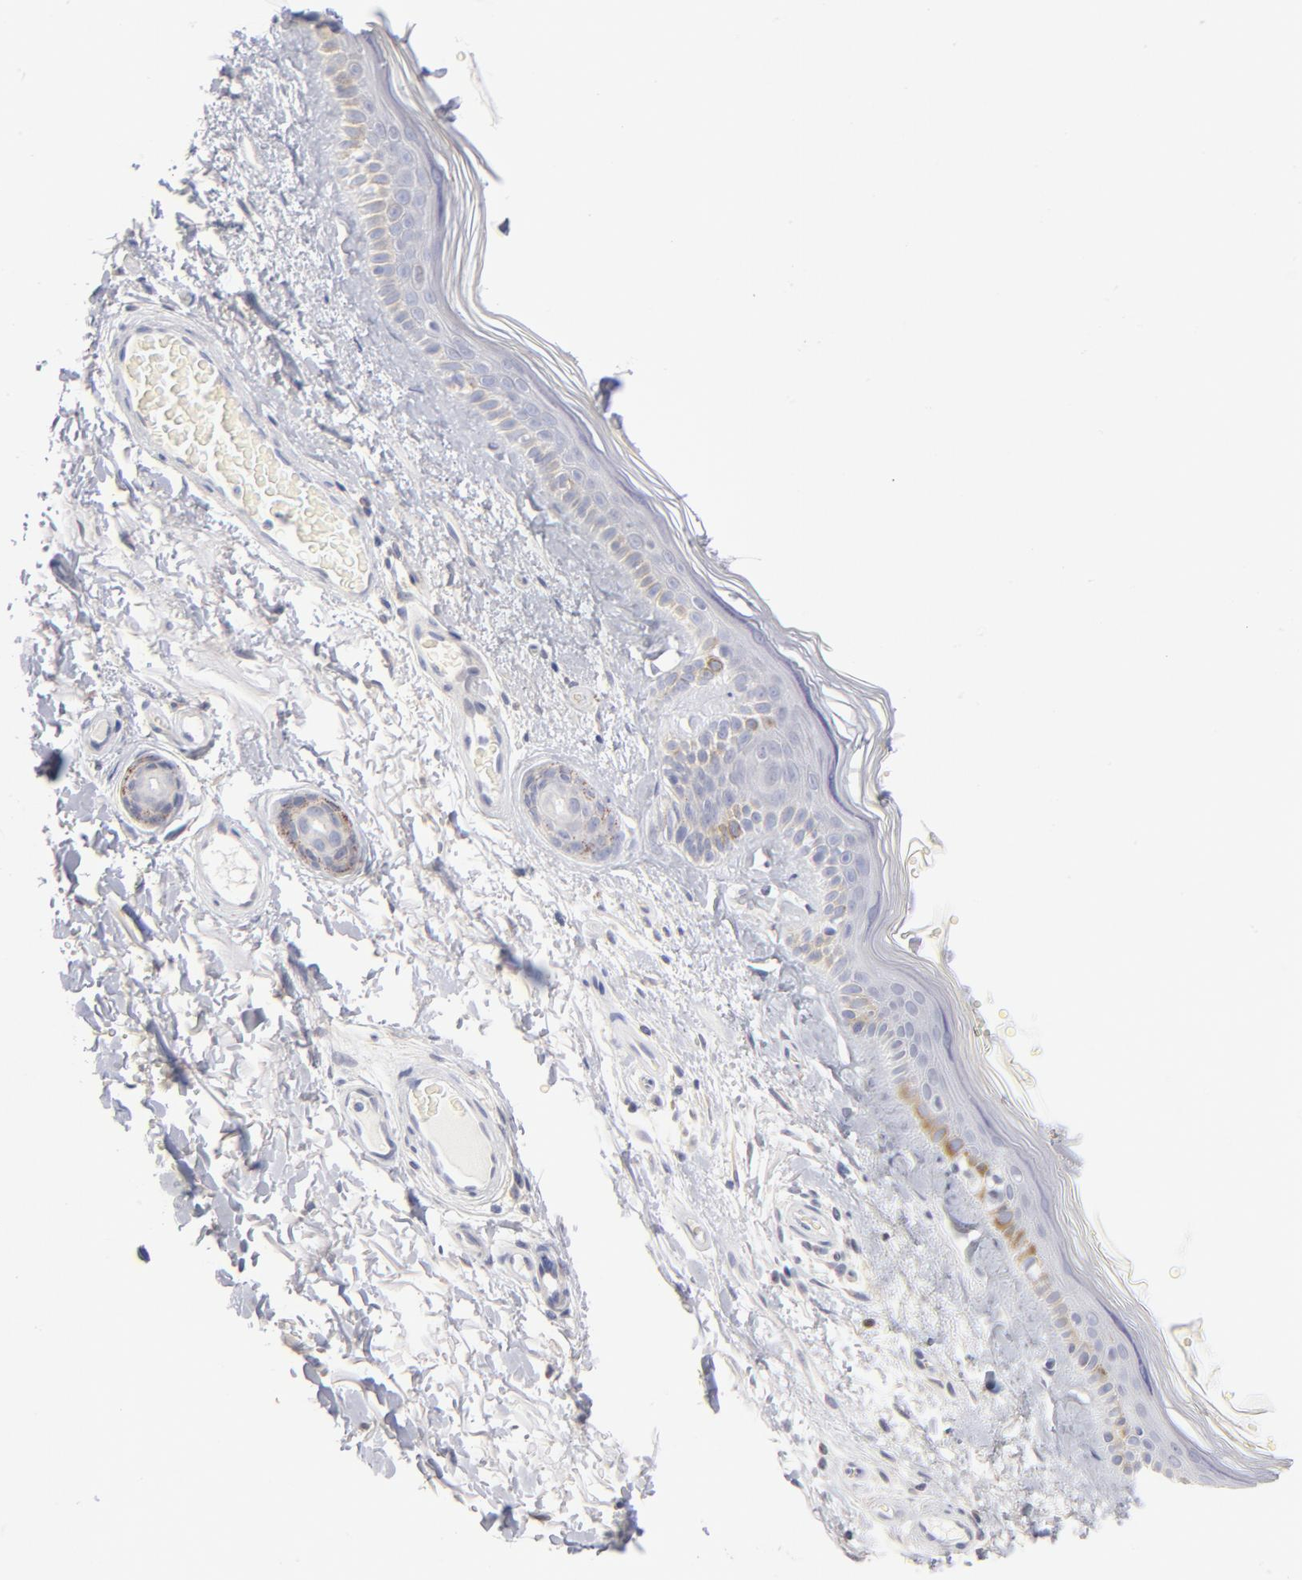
{"staining": {"intensity": "negative", "quantity": "none", "location": "none"}, "tissue": "skin", "cell_type": "Fibroblasts", "image_type": "normal", "snomed": [{"axis": "morphology", "description": "Normal tissue, NOS"}, {"axis": "topography", "description": "Skin"}], "caption": "This is an immunohistochemistry (IHC) photomicrograph of normal human skin. There is no staining in fibroblasts.", "gene": "MID1", "patient": {"sex": "male", "age": 63}}